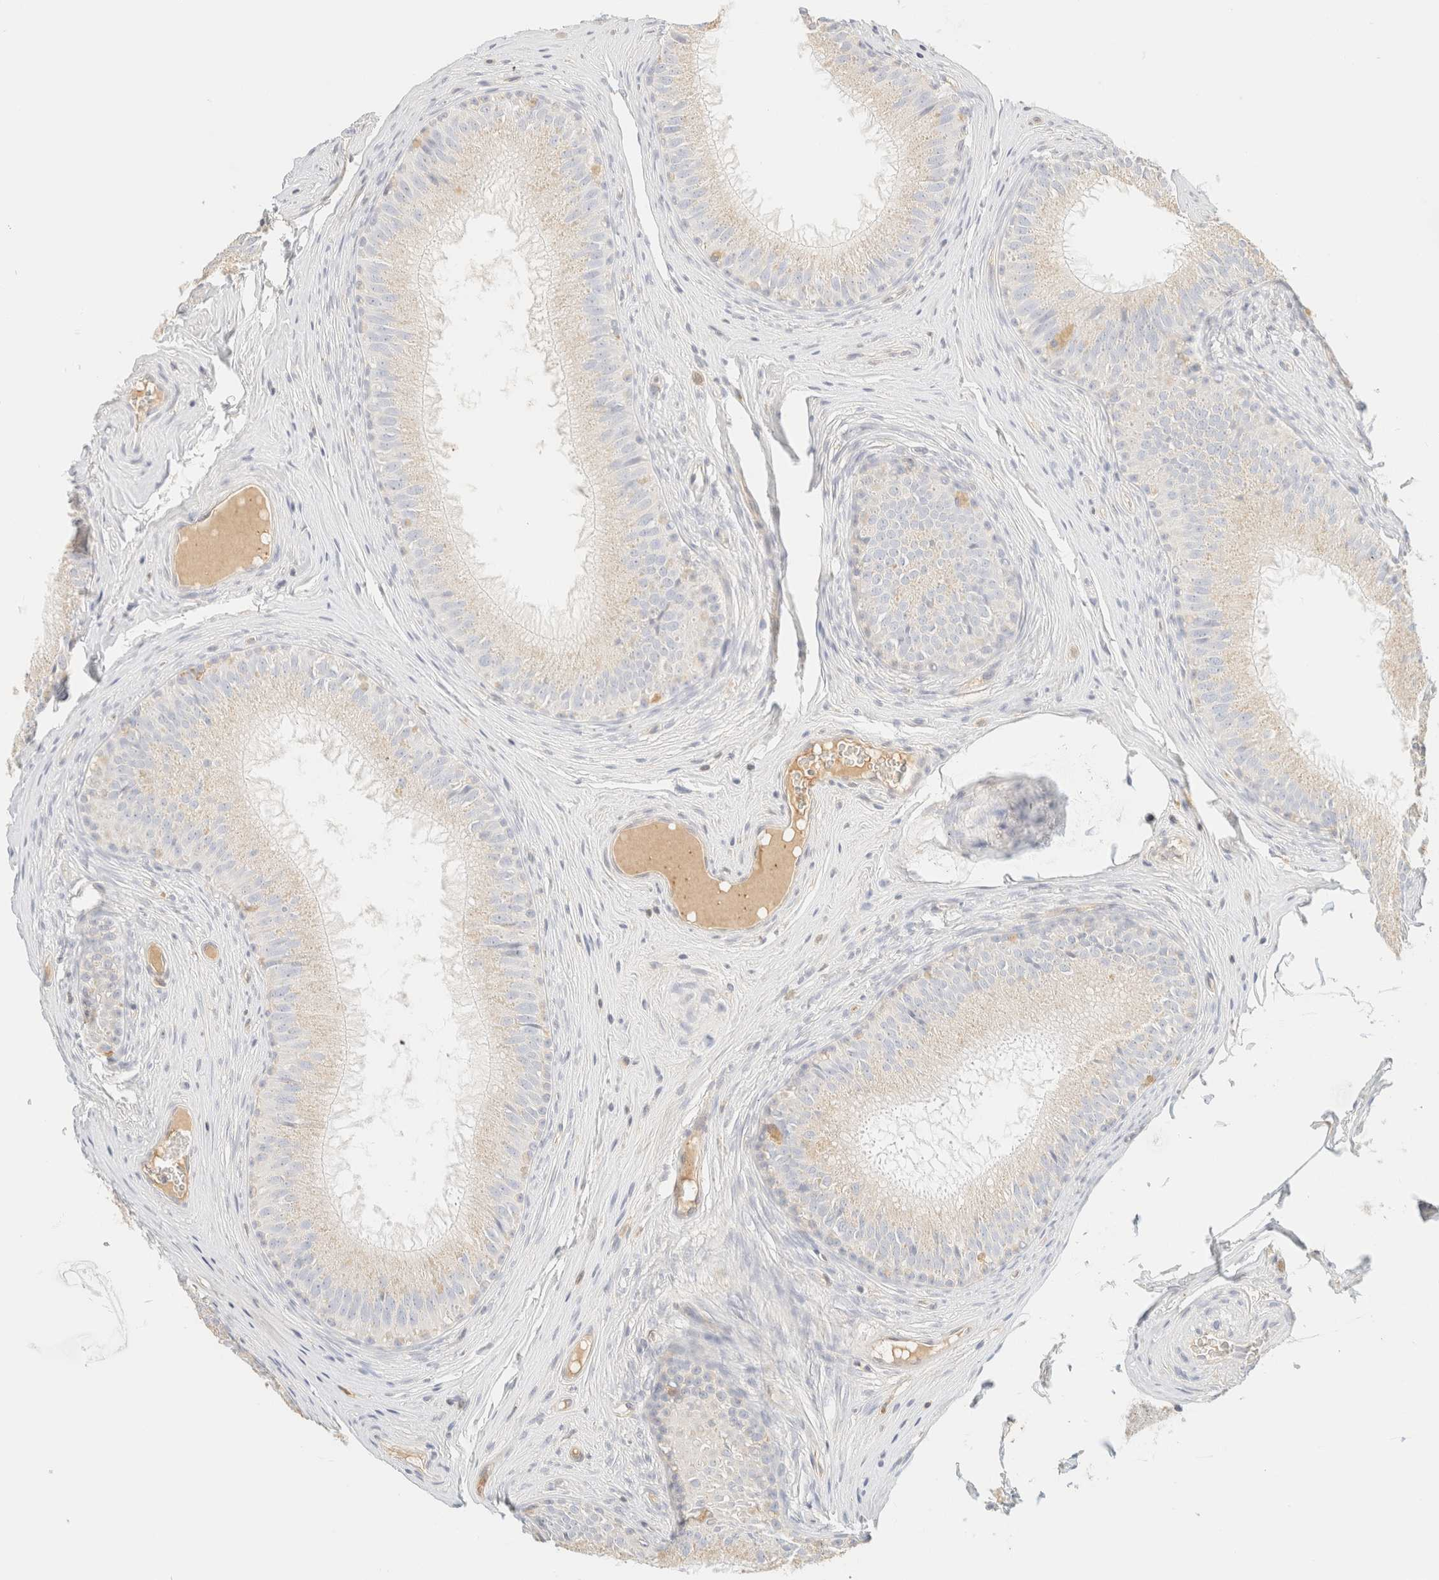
{"staining": {"intensity": "weak", "quantity": "<25%", "location": "cytoplasmic/membranous"}, "tissue": "epididymis", "cell_type": "Glandular cells", "image_type": "normal", "snomed": [{"axis": "morphology", "description": "Normal tissue, NOS"}, {"axis": "topography", "description": "Epididymis"}], "caption": "A histopathology image of epididymis stained for a protein displays no brown staining in glandular cells. The staining is performed using DAB (3,3'-diaminobenzidine) brown chromogen with nuclei counter-stained in using hematoxylin.", "gene": "FHOD1", "patient": {"sex": "male", "age": 32}}